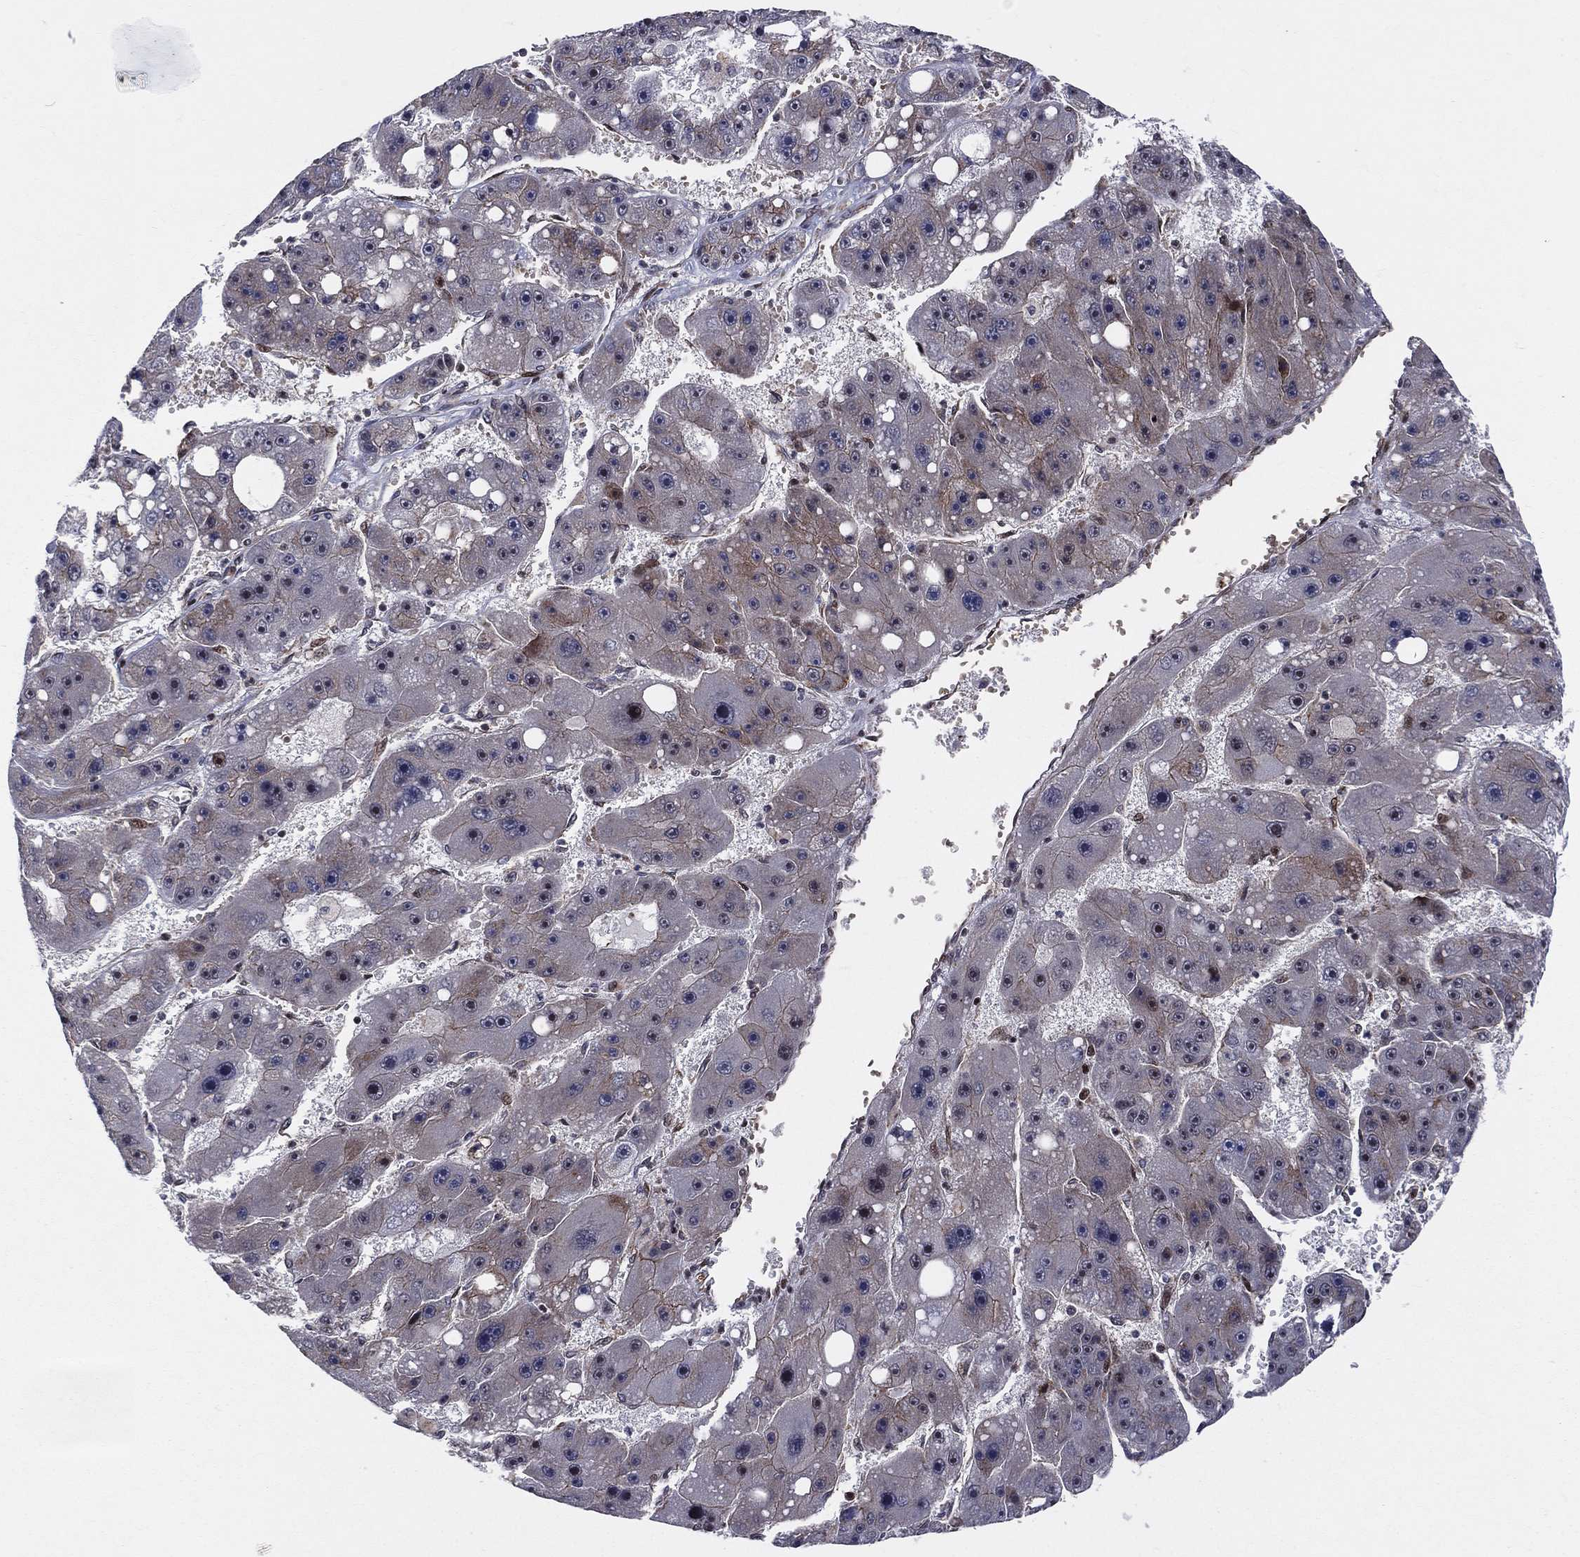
{"staining": {"intensity": "moderate", "quantity": "<25%", "location": "cytoplasmic/membranous"}, "tissue": "liver cancer", "cell_type": "Tumor cells", "image_type": "cancer", "snomed": [{"axis": "morphology", "description": "Carcinoma, Hepatocellular, NOS"}, {"axis": "topography", "description": "Liver"}], "caption": "There is low levels of moderate cytoplasmic/membranous staining in tumor cells of liver cancer (hepatocellular carcinoma), as demonstrated by immunohistochemical staining (brown color).", "gene": "VHL", "patient": {"sex": "female", "age": 61}}